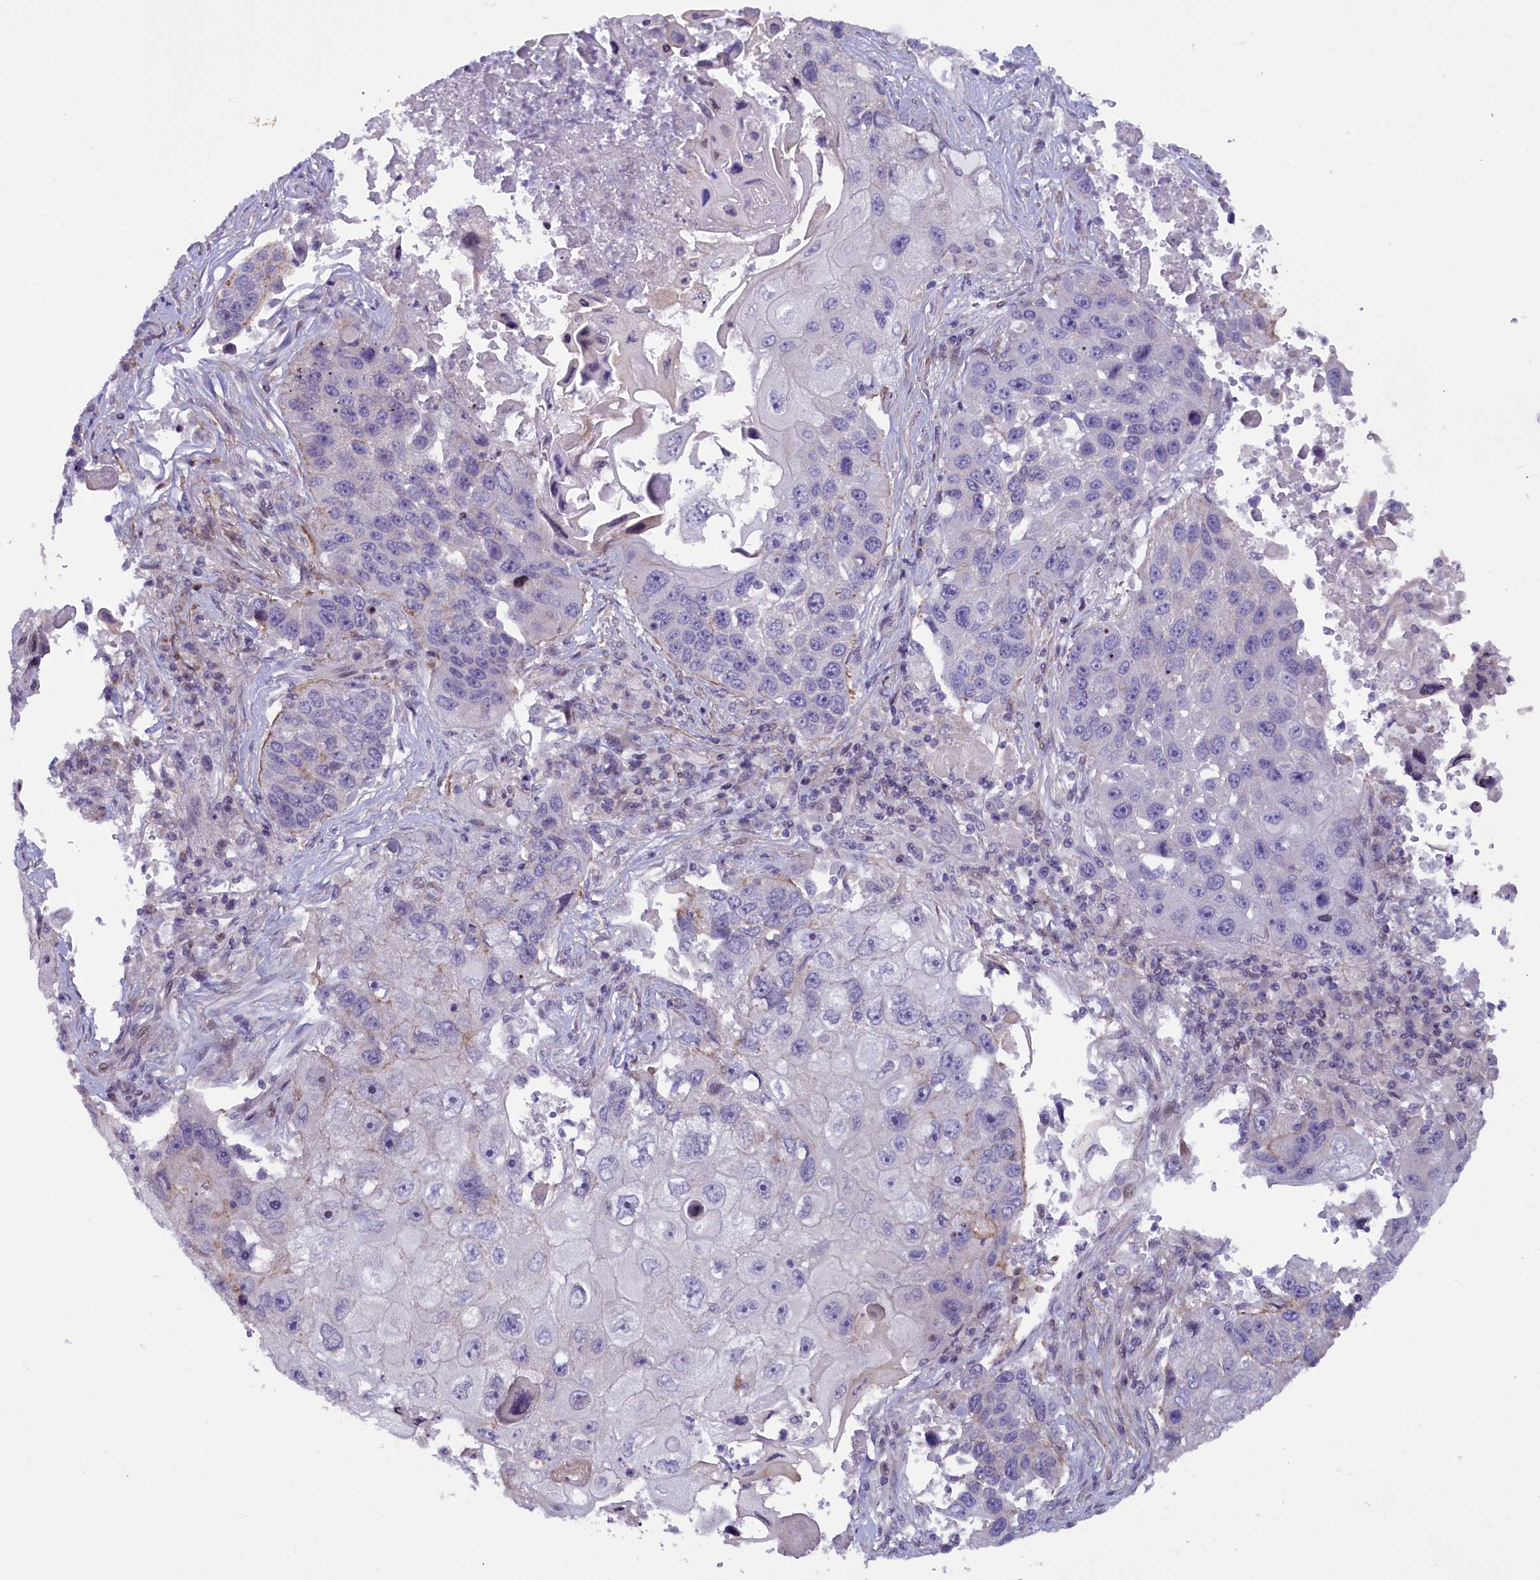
{"staining": {"intensity": "negative", "quantity": "none", "location": "none"}, "tissue": "lung cancer", "cell_type": "Tumor cells", "image_type": "cancer", "snomed": [{"axis": "morphology", "description": "Squamous cell carcinoma, NOS"}, {"axis": "topography", "description": "Lung"}], "caption": "Tumor cells show no significant protein positivity in lung cancer.", "gene": "MAN2C1", "patient": {"sex": "male", "age": 61}}